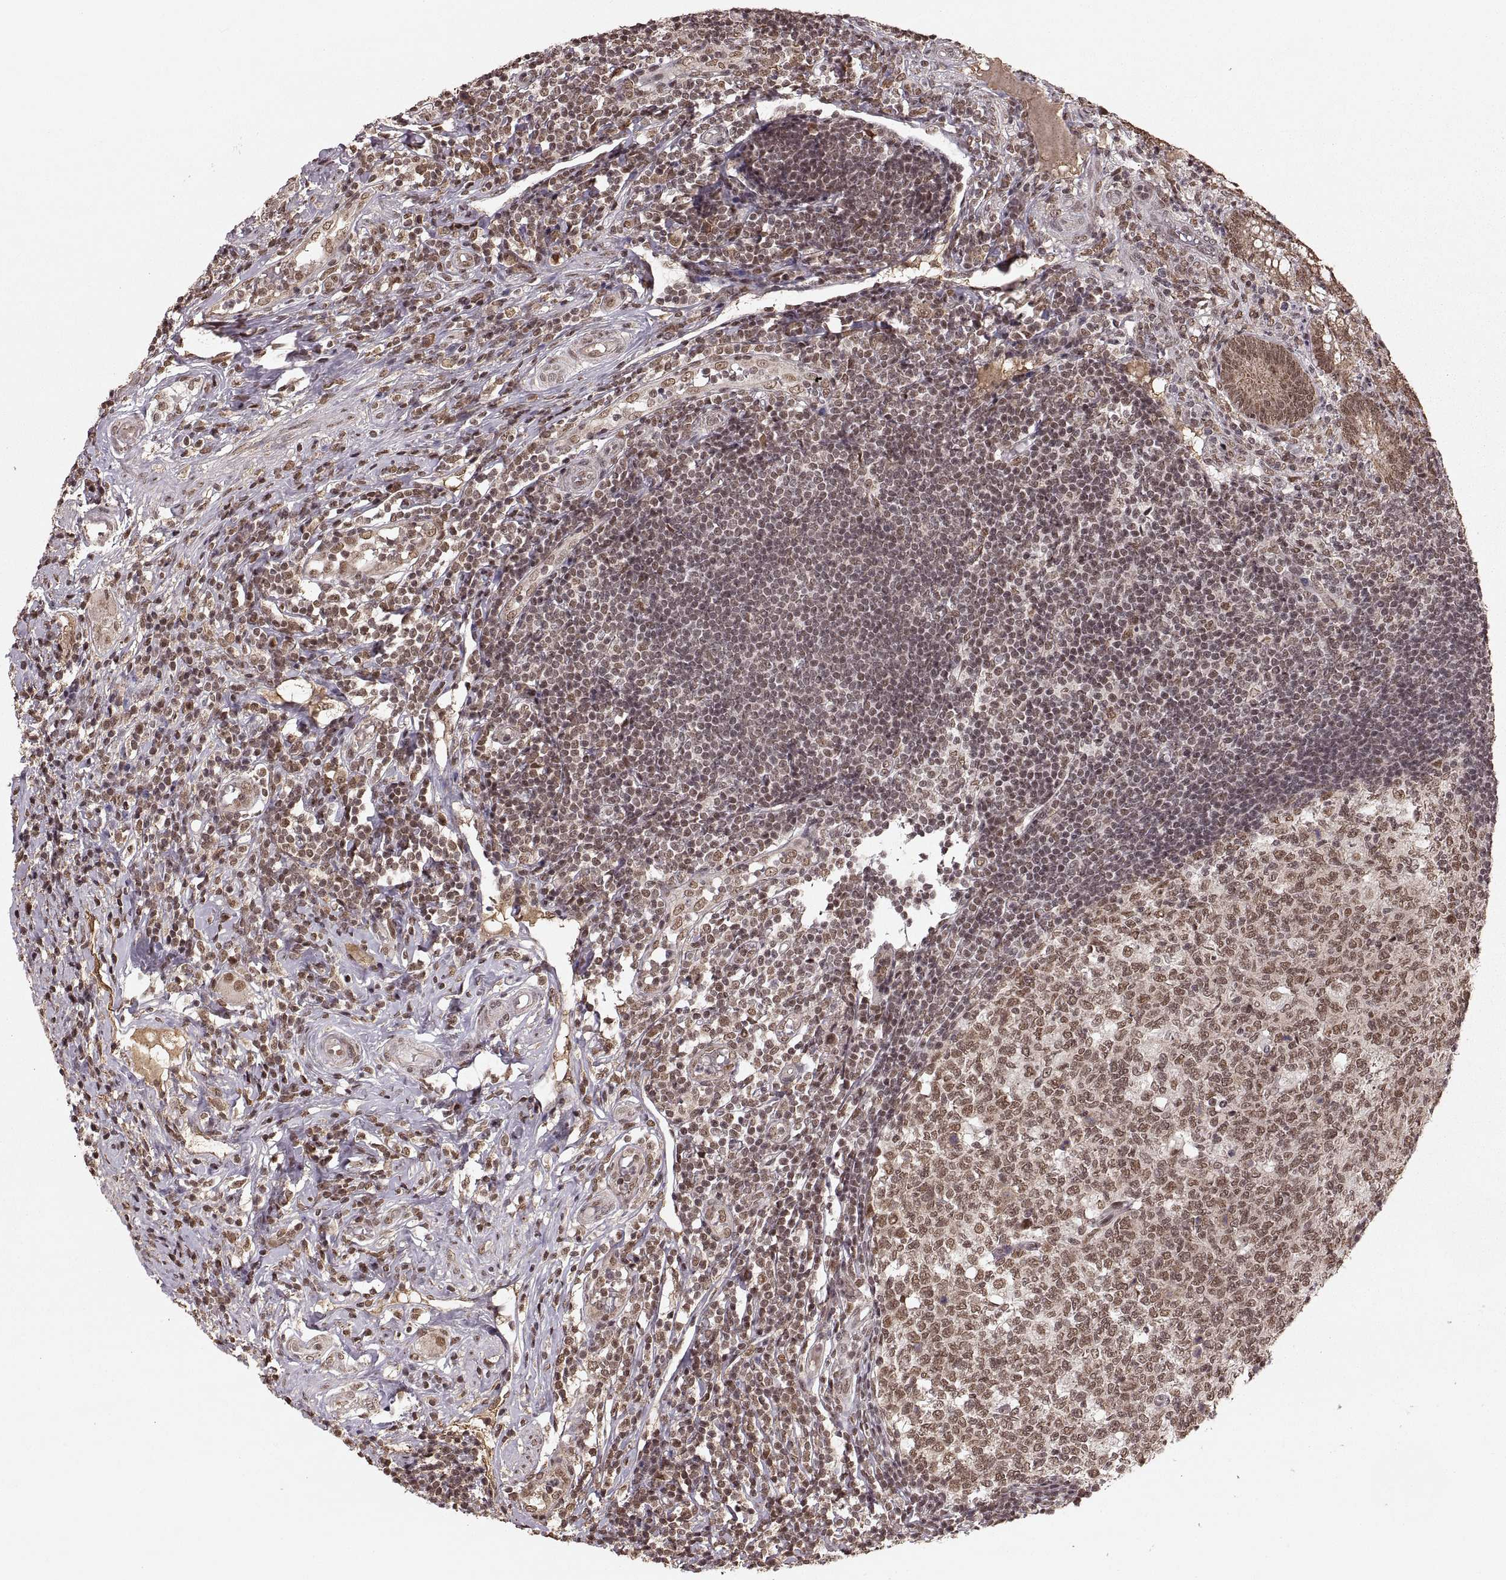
{"staining": {"intensity": "weak", "quantity": "25%-75%", "location": "cytoplasmic/membranous"}, "tissue": "appendix", "cell_type": "Glandular cells", "image_type": "normal", "snomed": [{"axis": "morphology", "description": "Normal tissue, NOS"}, {"axis": "morphology", "description": "Inflammation, NOS"}, {"axis": "topography", "description": "Appendix"}], "caption": "Immunohistochemistry (IHC) (DAB) staining of normal appendix displays weak cytoplasmic/membranous protein staining in approximately 25%-75% of glandular cells. The staining is performed using DAB brown chromogen to label protein expression. The nuclei are counter-stained blue using hematoxylin.", "gene": "RFT1", "patient": {"sex": "male", "age": 16}}